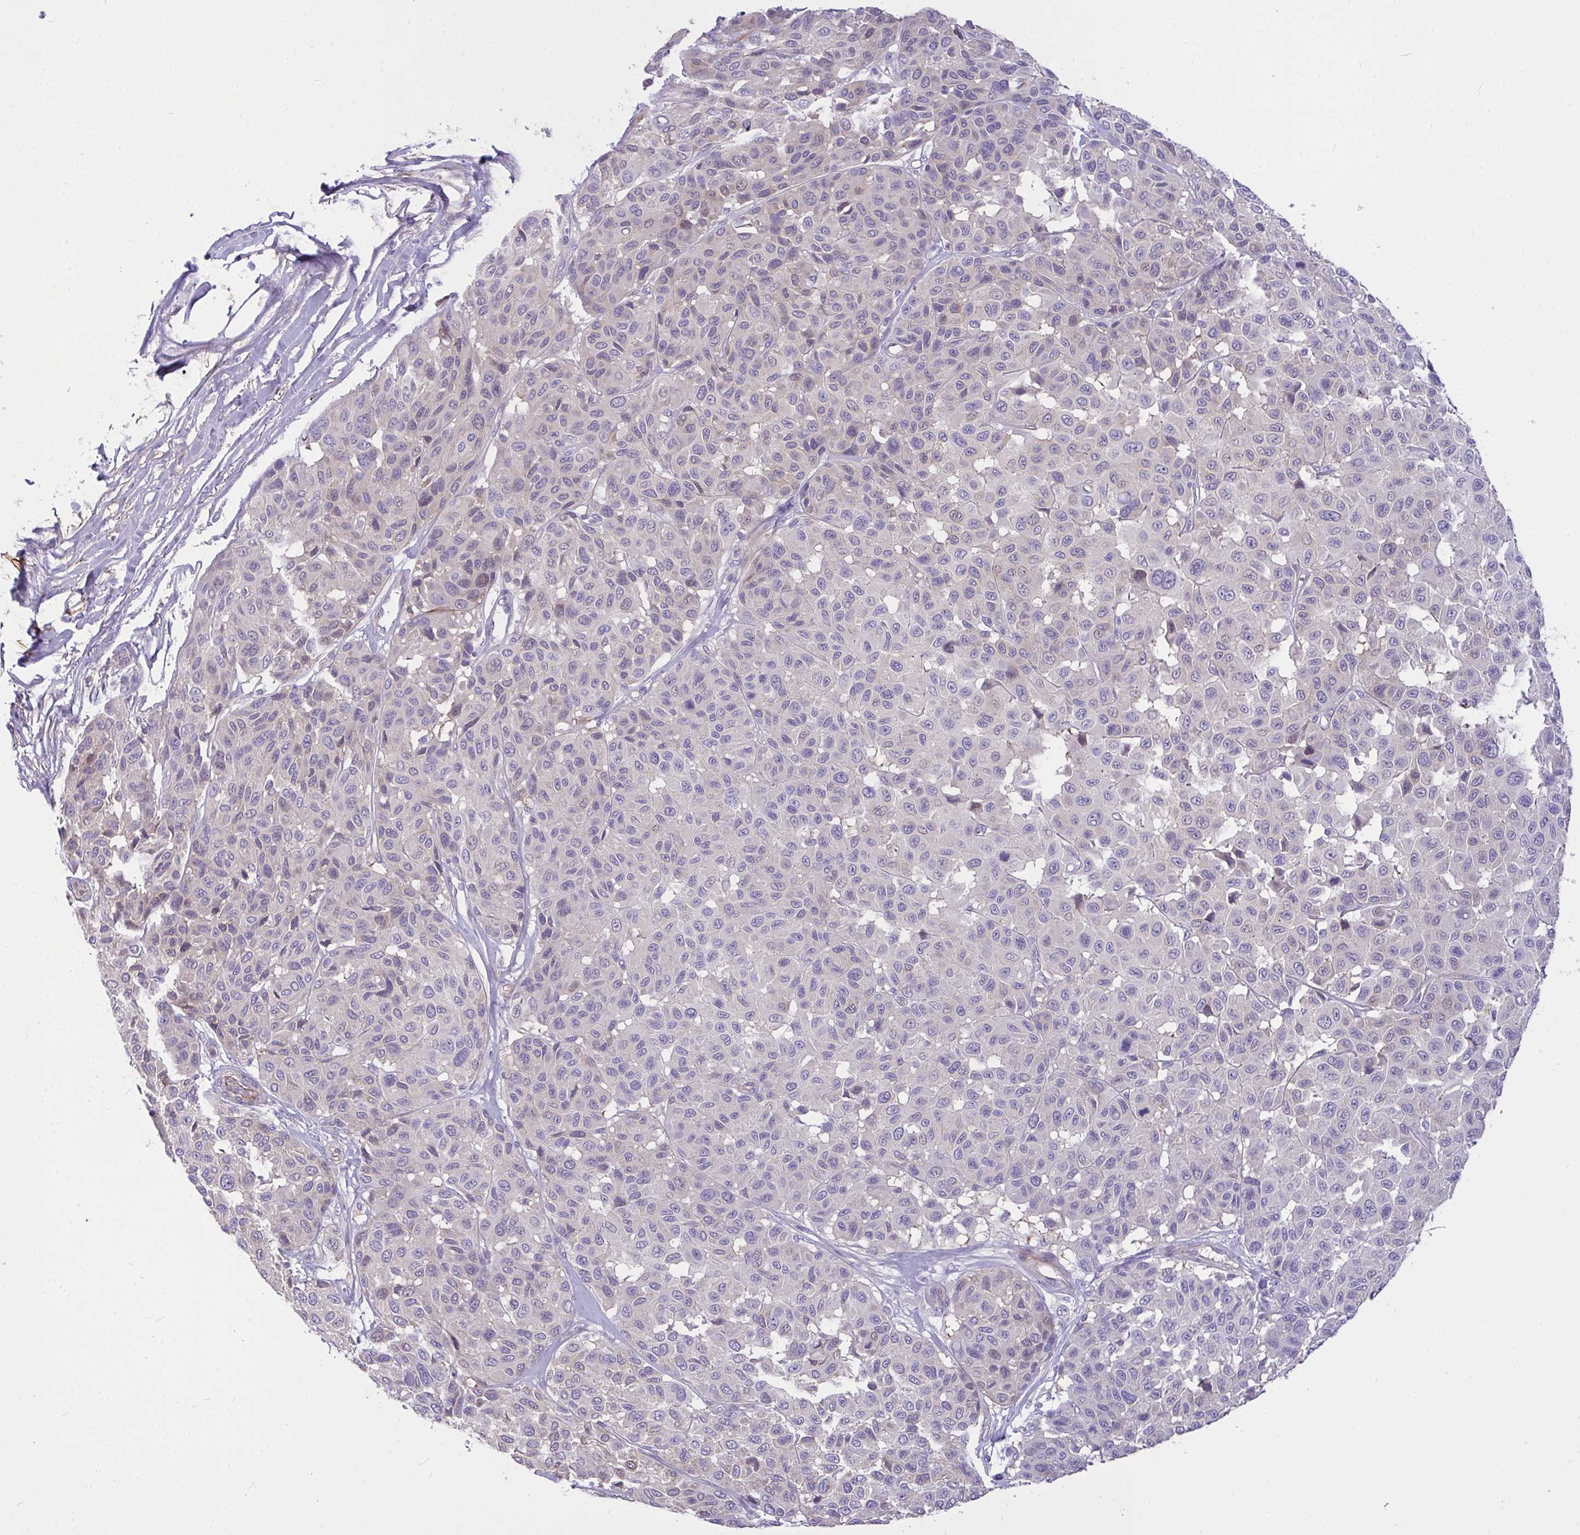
{"staining": {"intensity": "negative", "quantity": "none", "location": "none"}, "tissue": "melanoma", "cell_type": "Tumor cells", "image_type": "cancer", "snomed": [{"axis": "morphology", "description": "Malignant melanoma, NOS"}, {"axis": "topography", "description": "Skin"}], "caption": "A micrograph of human malignant melanoma is negative for staining in tumor cells.", "gene": "MOCS1", "patient": {"sex": "female", "age": 66}}